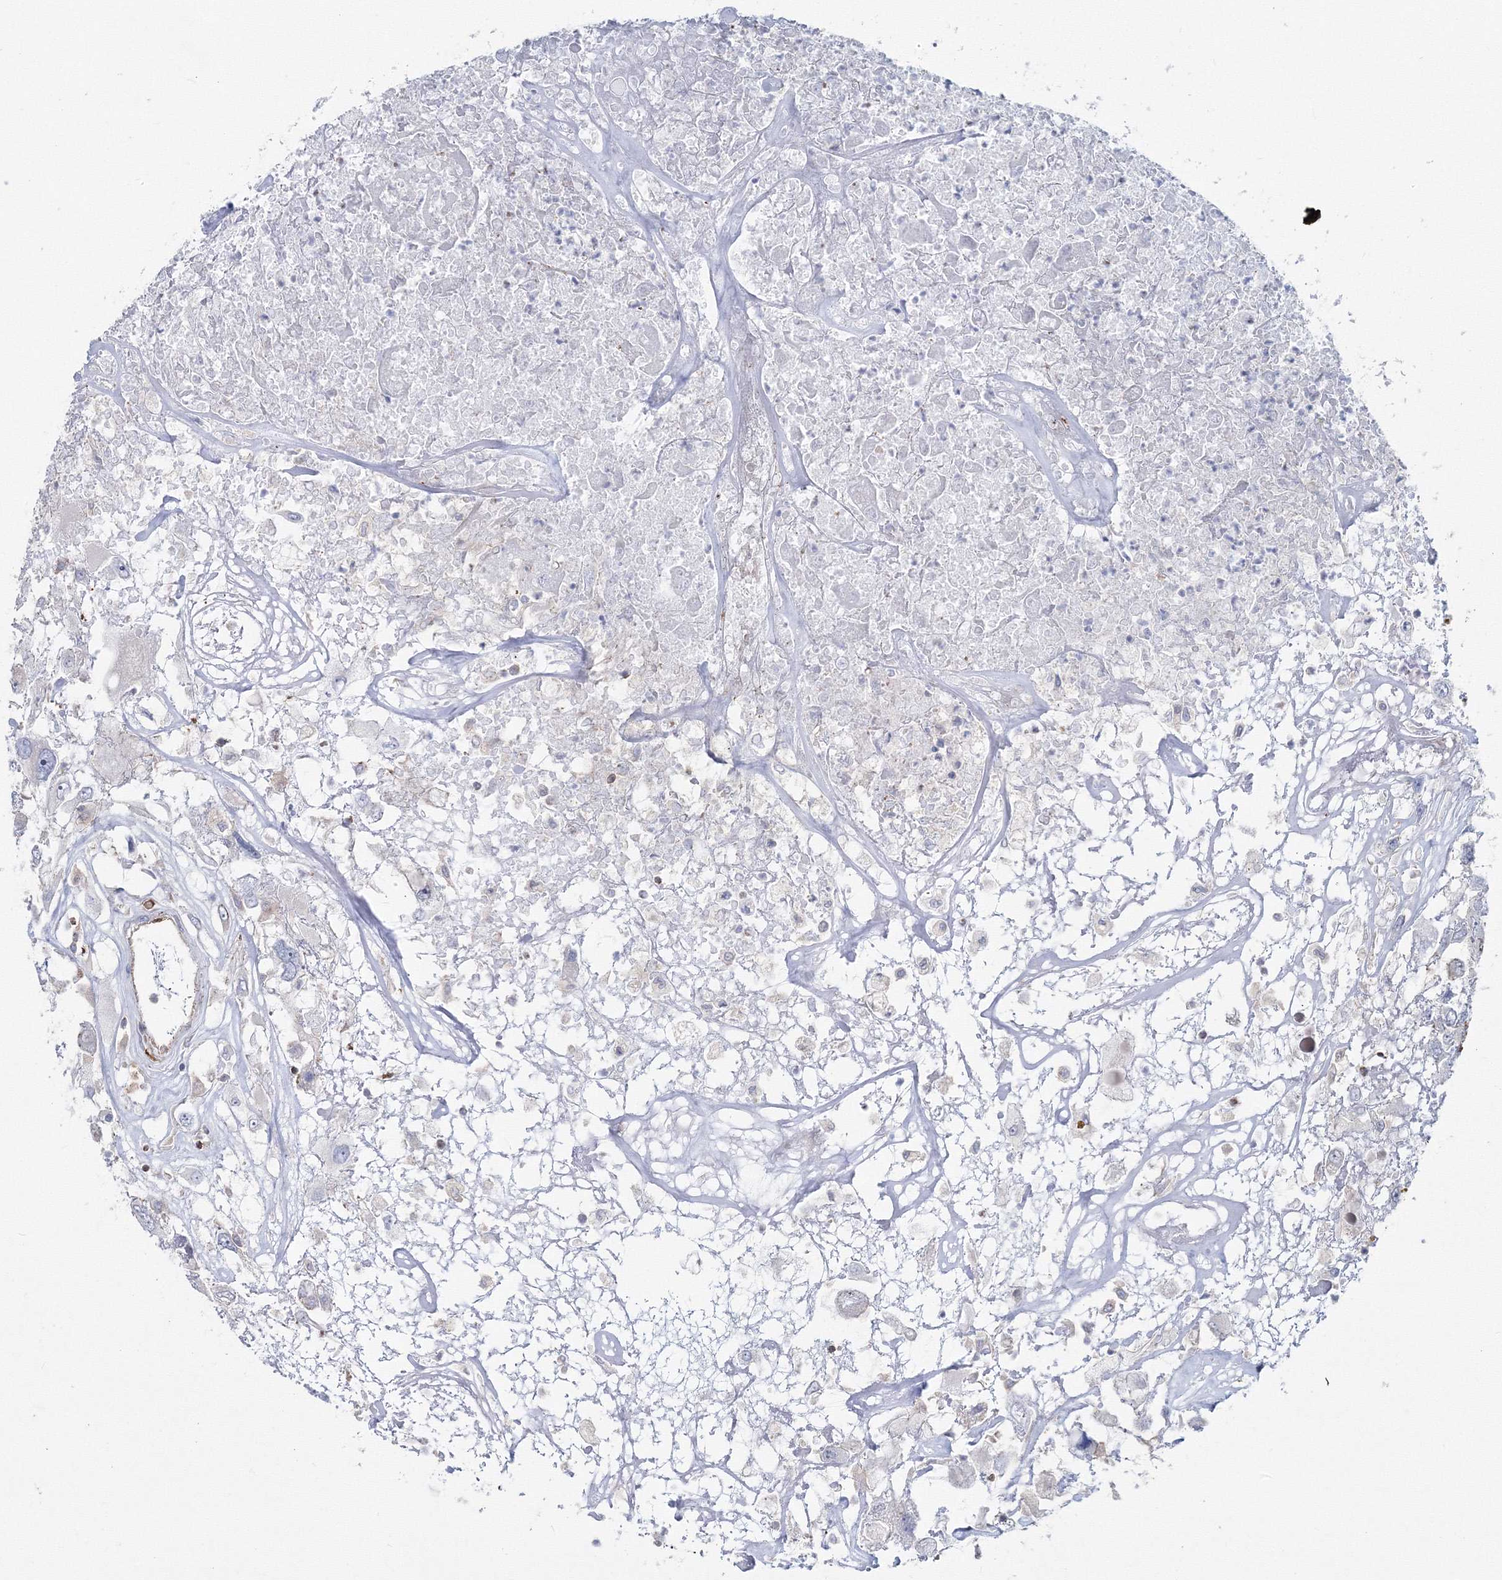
{"staining": {"intensity": "negative", "quantity": "none", "location": "none"}, "tissue": "renal cancer", "cell_type": "Tumor cells", "image_type": "cancer", "snomed": [{"axis": "morphology", "description": "Adenocarcinoma, NOS"}, {"axis": "topography", "description": "Kidney"}], "caption": "Tumor cells are negative for protein expression in human renal cancer (adenocarcinoma). (Brightfield microscopy of DAB IHC at high magnification).", "gene": "GGA2", "patient": {"sex": "female", "age": 52}}